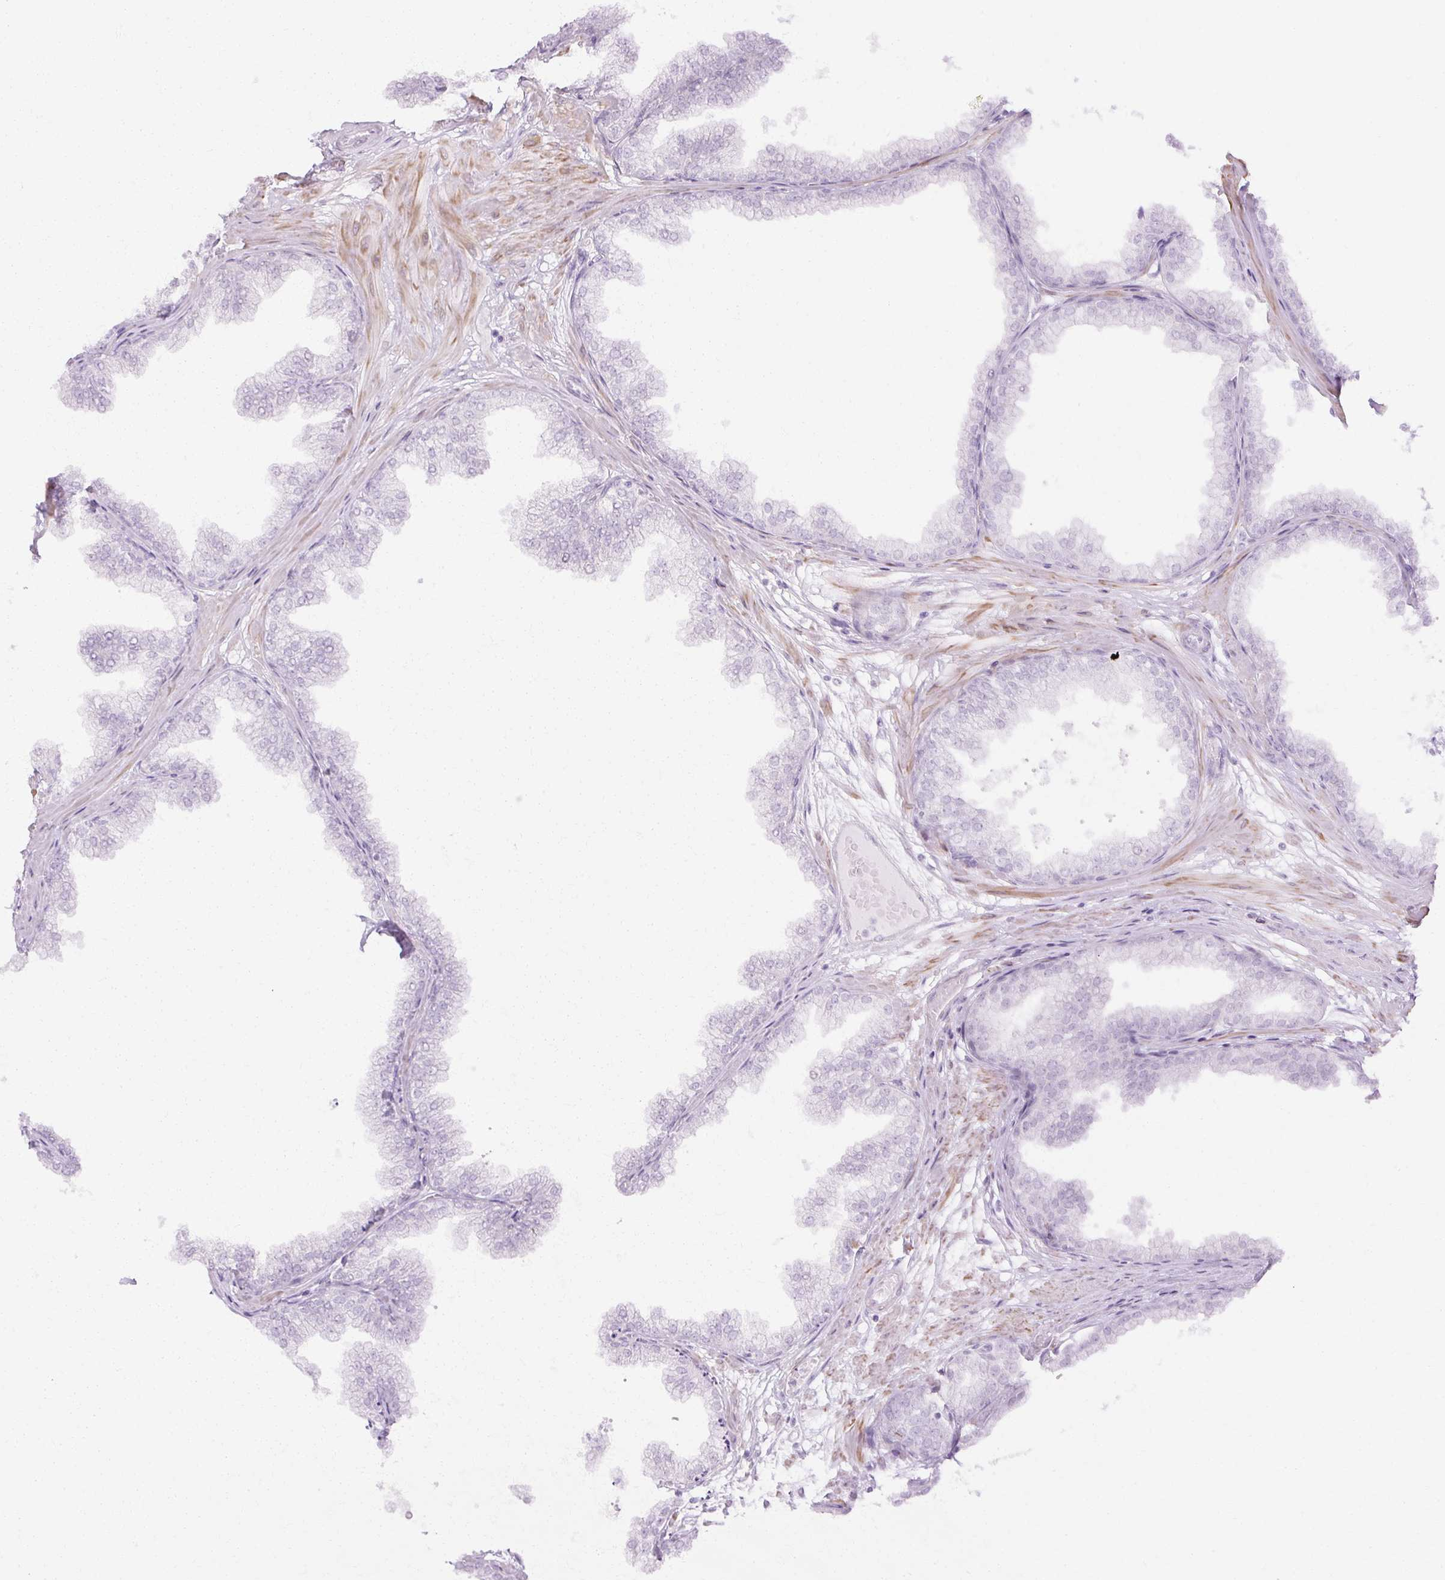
{"staining": {"intensity": "negative", "quantity": "none", "location": "none"}, "tissue": "prostate", "cell_type": "Glandular cells", "image_type": "normal", "snomed": [{"axis": "morphology", "description": "Normal tissue, NOS"}, {"axis": "topography", "description": "Prostate"}], "caption": "Benign prostate was stained to show a protein in brown. There is no significant positivity in glandular cells. (Brightfield microscopy of DAB immunohistochemistry at high magnification).", "gene": "C3orf49", "patient": {"sex": "male", "age": 37}}